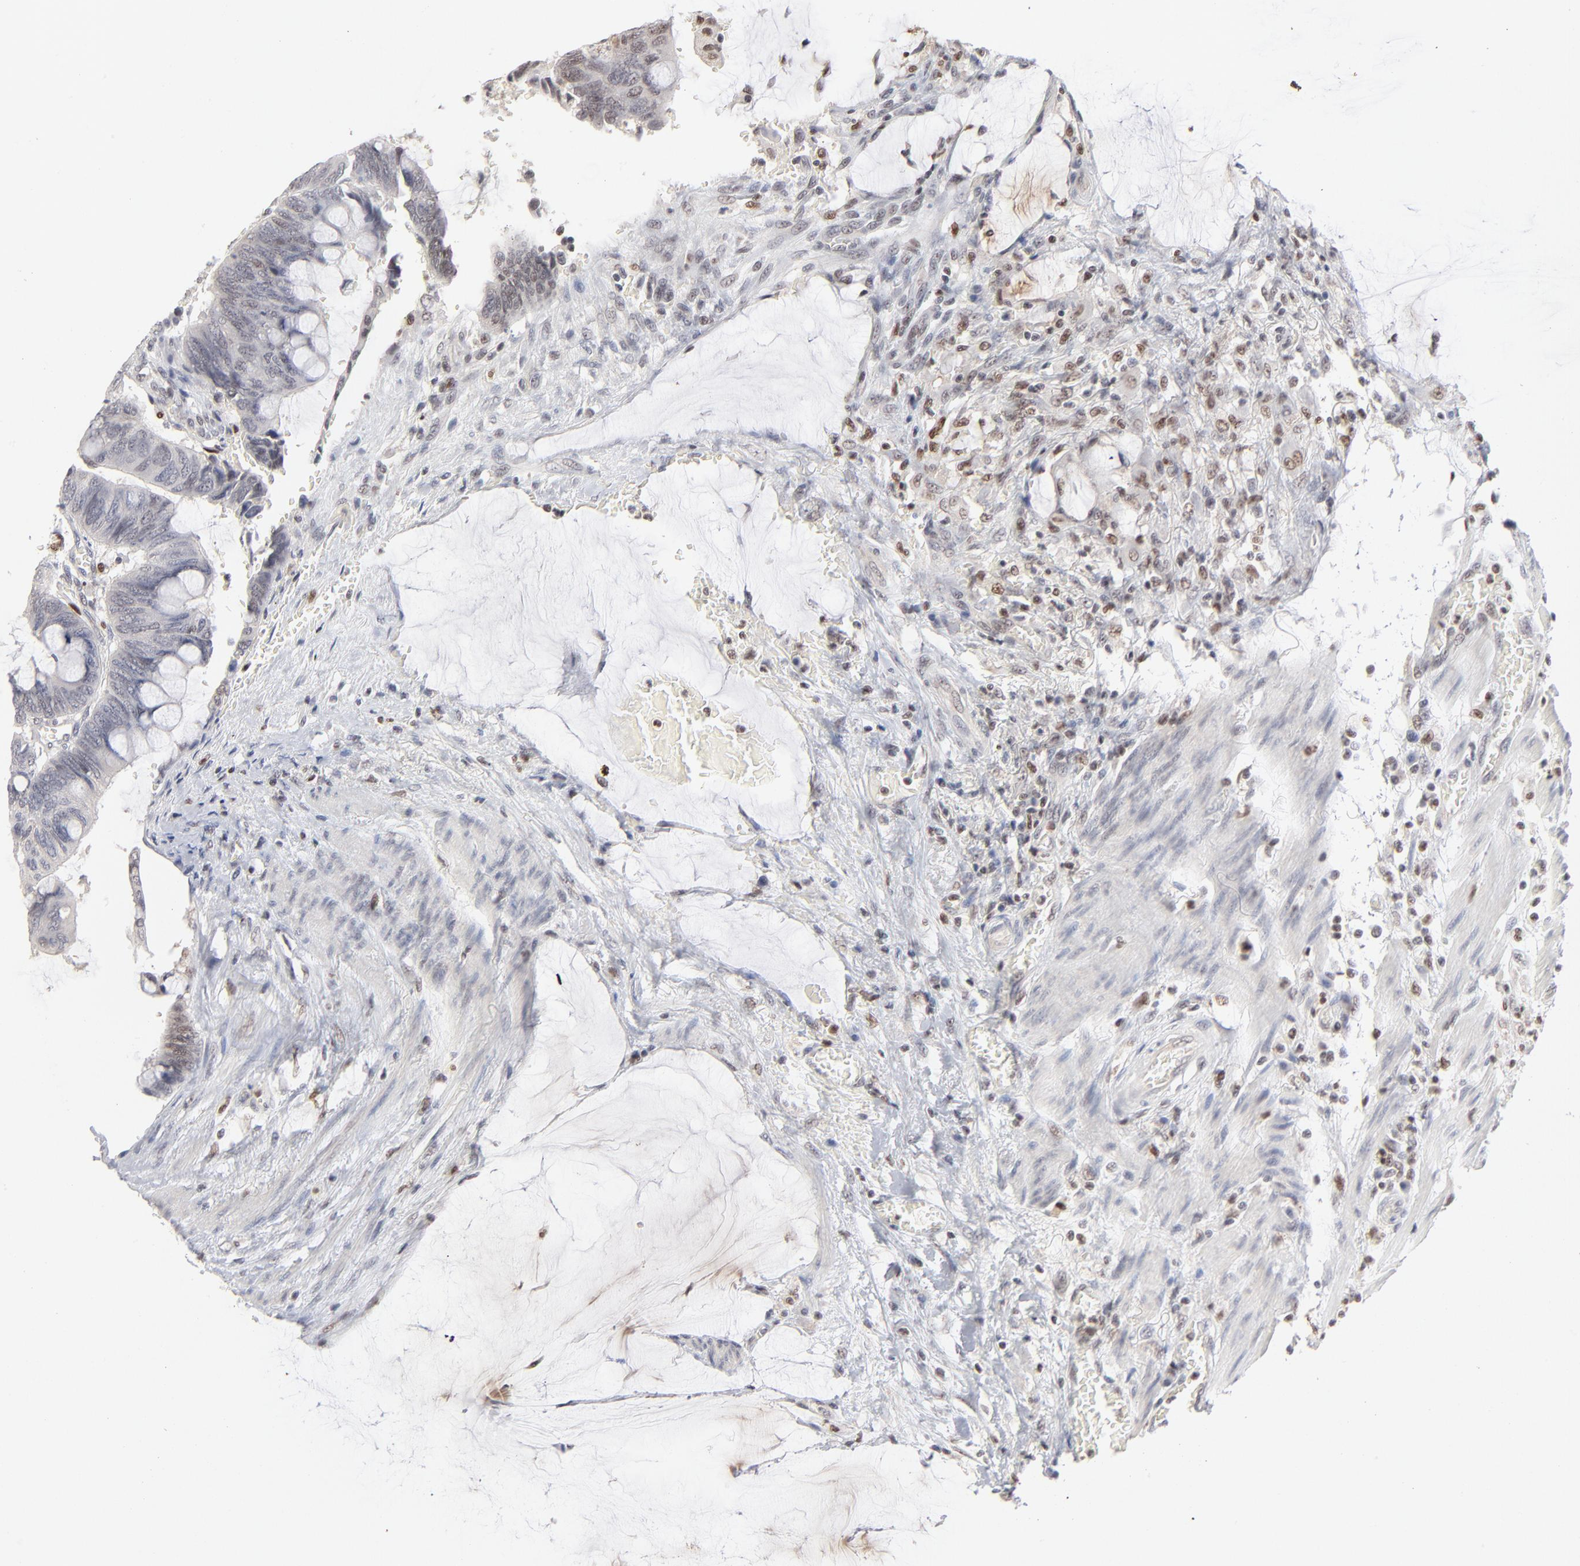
{"staining": {"intensity": "weak", "quantity": "<25%", "location": "nuclear"}, "tissue": "colorectal cancer", "cell_type": "Tumor cells", "image_type": "cancer", "snomed": [{"axis": "morphology", "description": "Normal tissue, NOS"}, {"axis": "morphology", "description": "Adenocarcinoma, NOS"}, {"axis": "topography", "description": "Rectum"}], "caption": "IHC of colorectal cancer demonstrates no expression in tumor cells.", "gene": "MAX", "patient": {"sex": "male", "age": 92}}